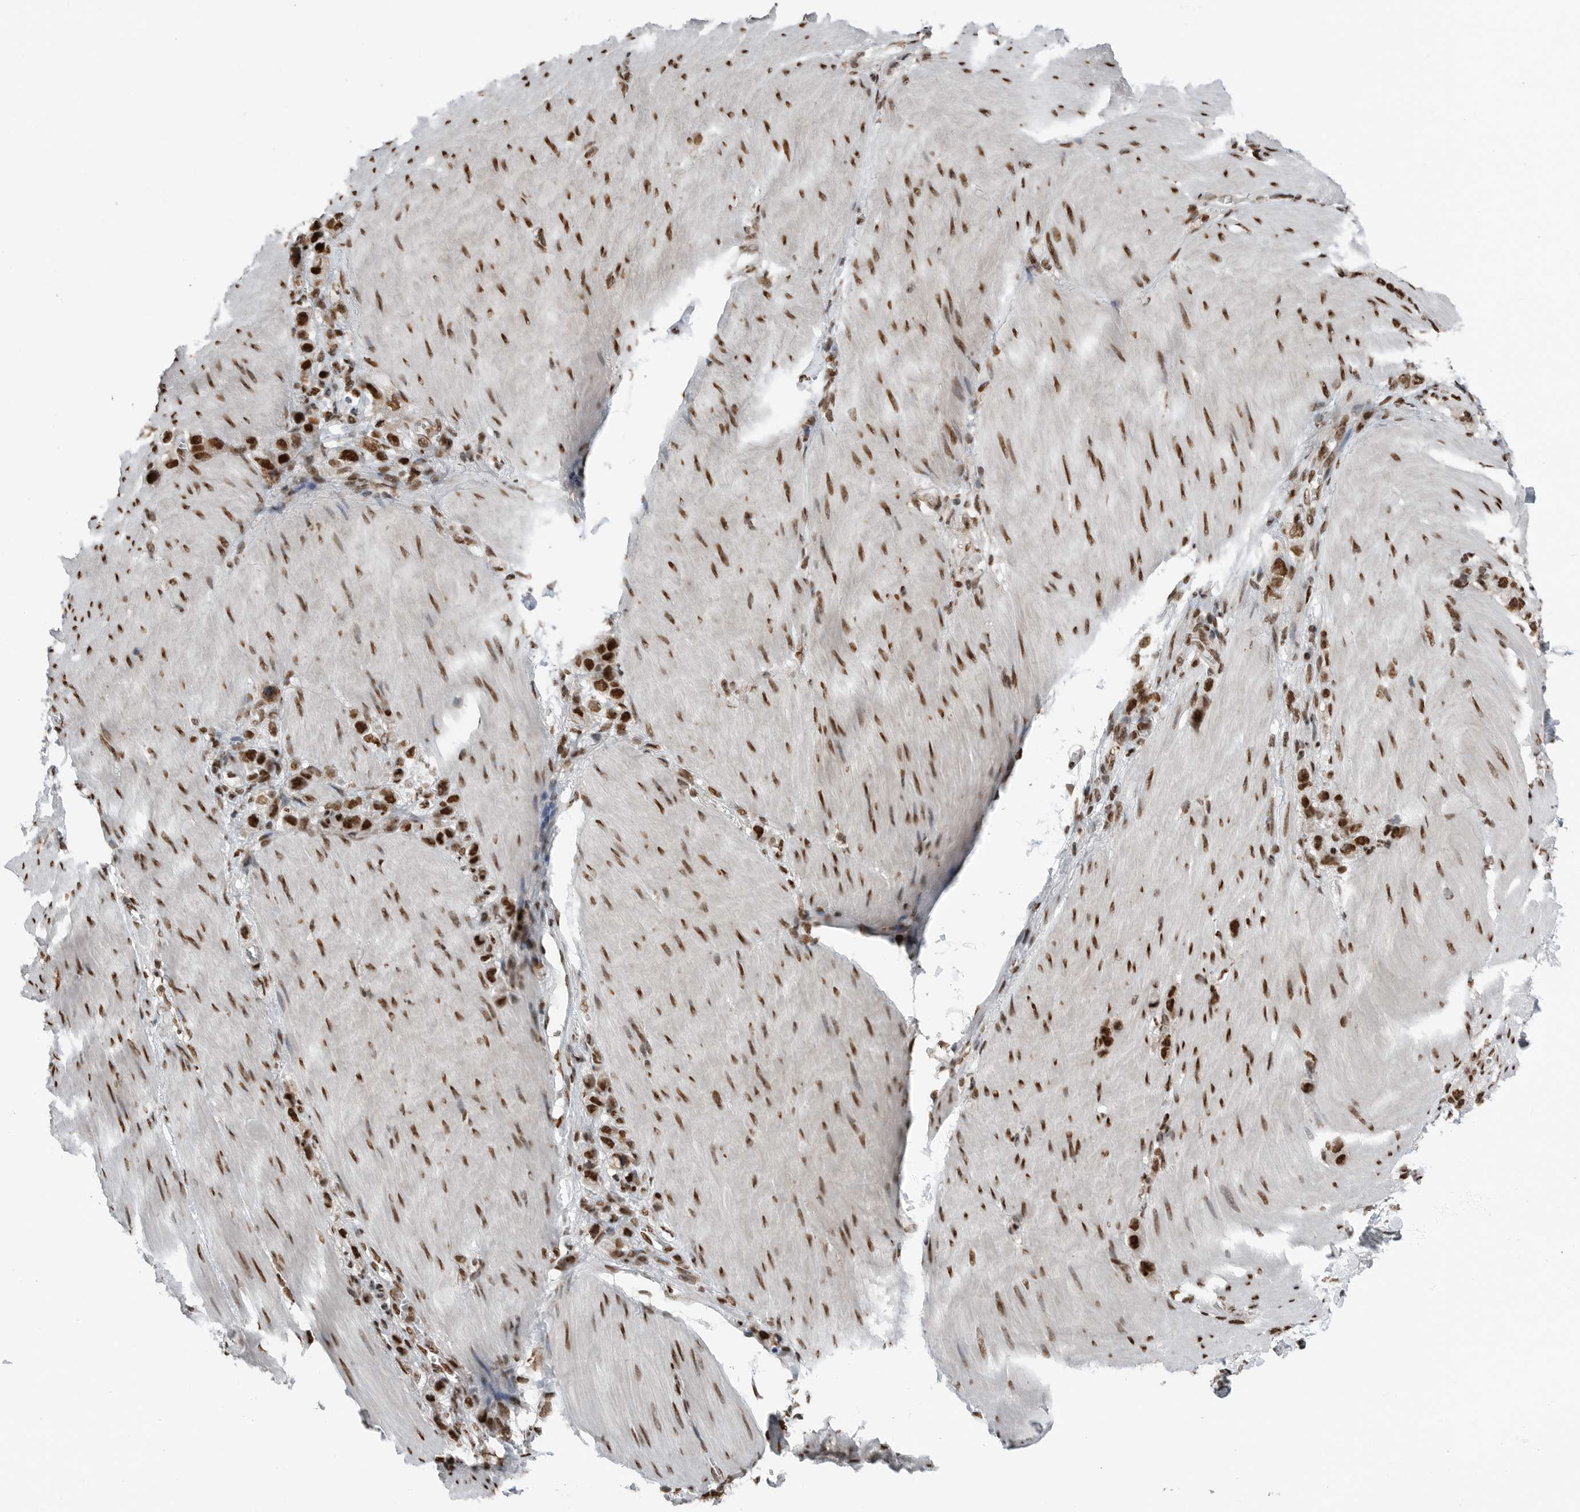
{"staining": {"intensity": "strong", "quantity": ">75%", "location": "nuclear"}, "tissue": "stomach cancer", "cell_type": "Tumor cells", "image_type": "cancer", "snomed": [{"axis": "morphology", "description": "Adenocarcinoma, NOS"}, {"axis": "topography", "description": "Stomach"}], "caption": "Immunohistochemical staining of stomach cancer displays high levels of strong nuclear expression in approximately >75% of tumor cells.", "gene": "BLZF1", "patient": {"sex": "female", "age": 65}}